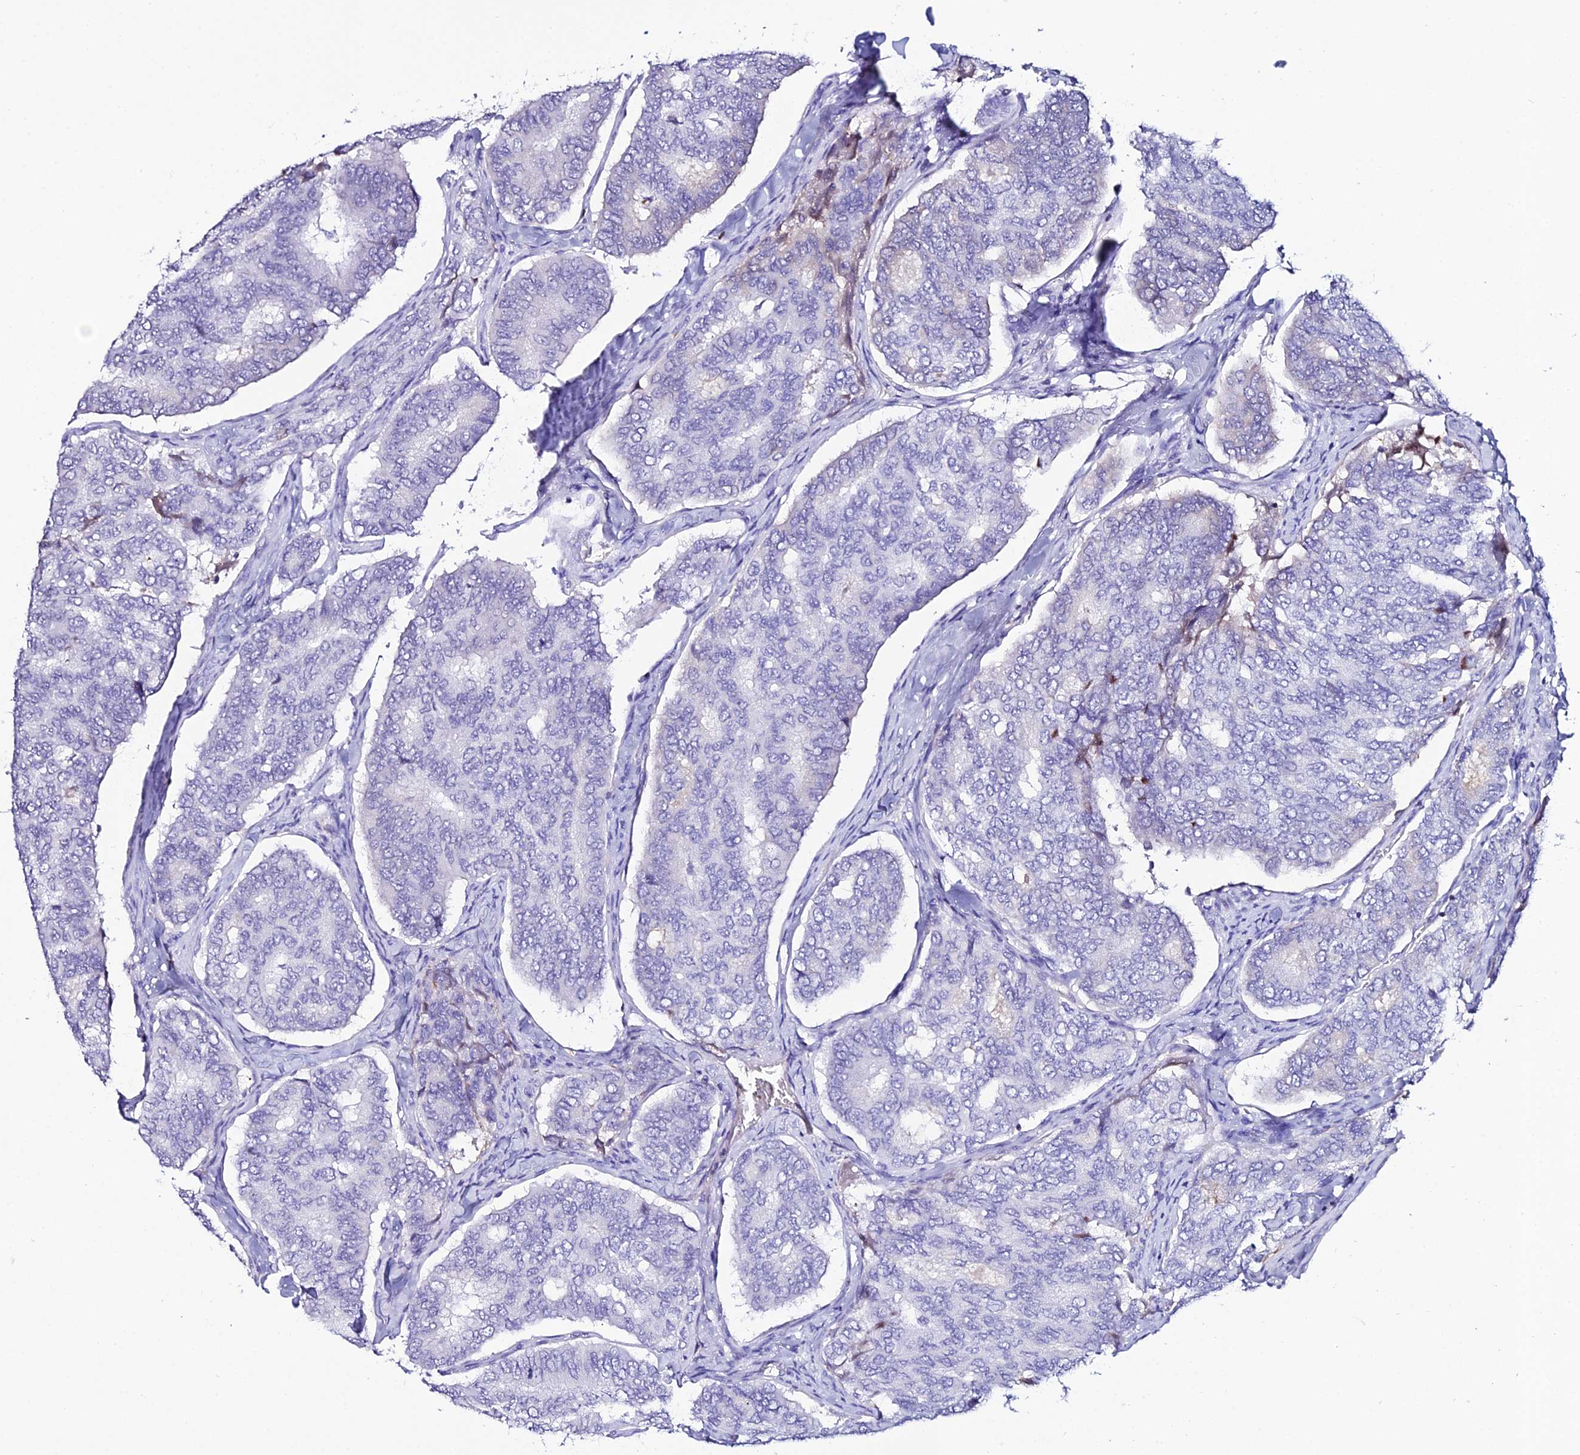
{"staining": {"intensity": "negative", "quantity": "none", "location": "none"}, "tissue": "thyroid cancer", "cell_type": "Tumor cells", "image_type": "cancer", "snomed": [{"axis": "morphology", "description": "Papillary adenocarcinoma, NOS"}, {"axis": "topography", "description": "Thyroid gland"}], "caption": "Tumor cells show no significant protein expression in thyroid cancer.", "gene": "DEFB132", "patient": {"sex": "female", "age": 35}}